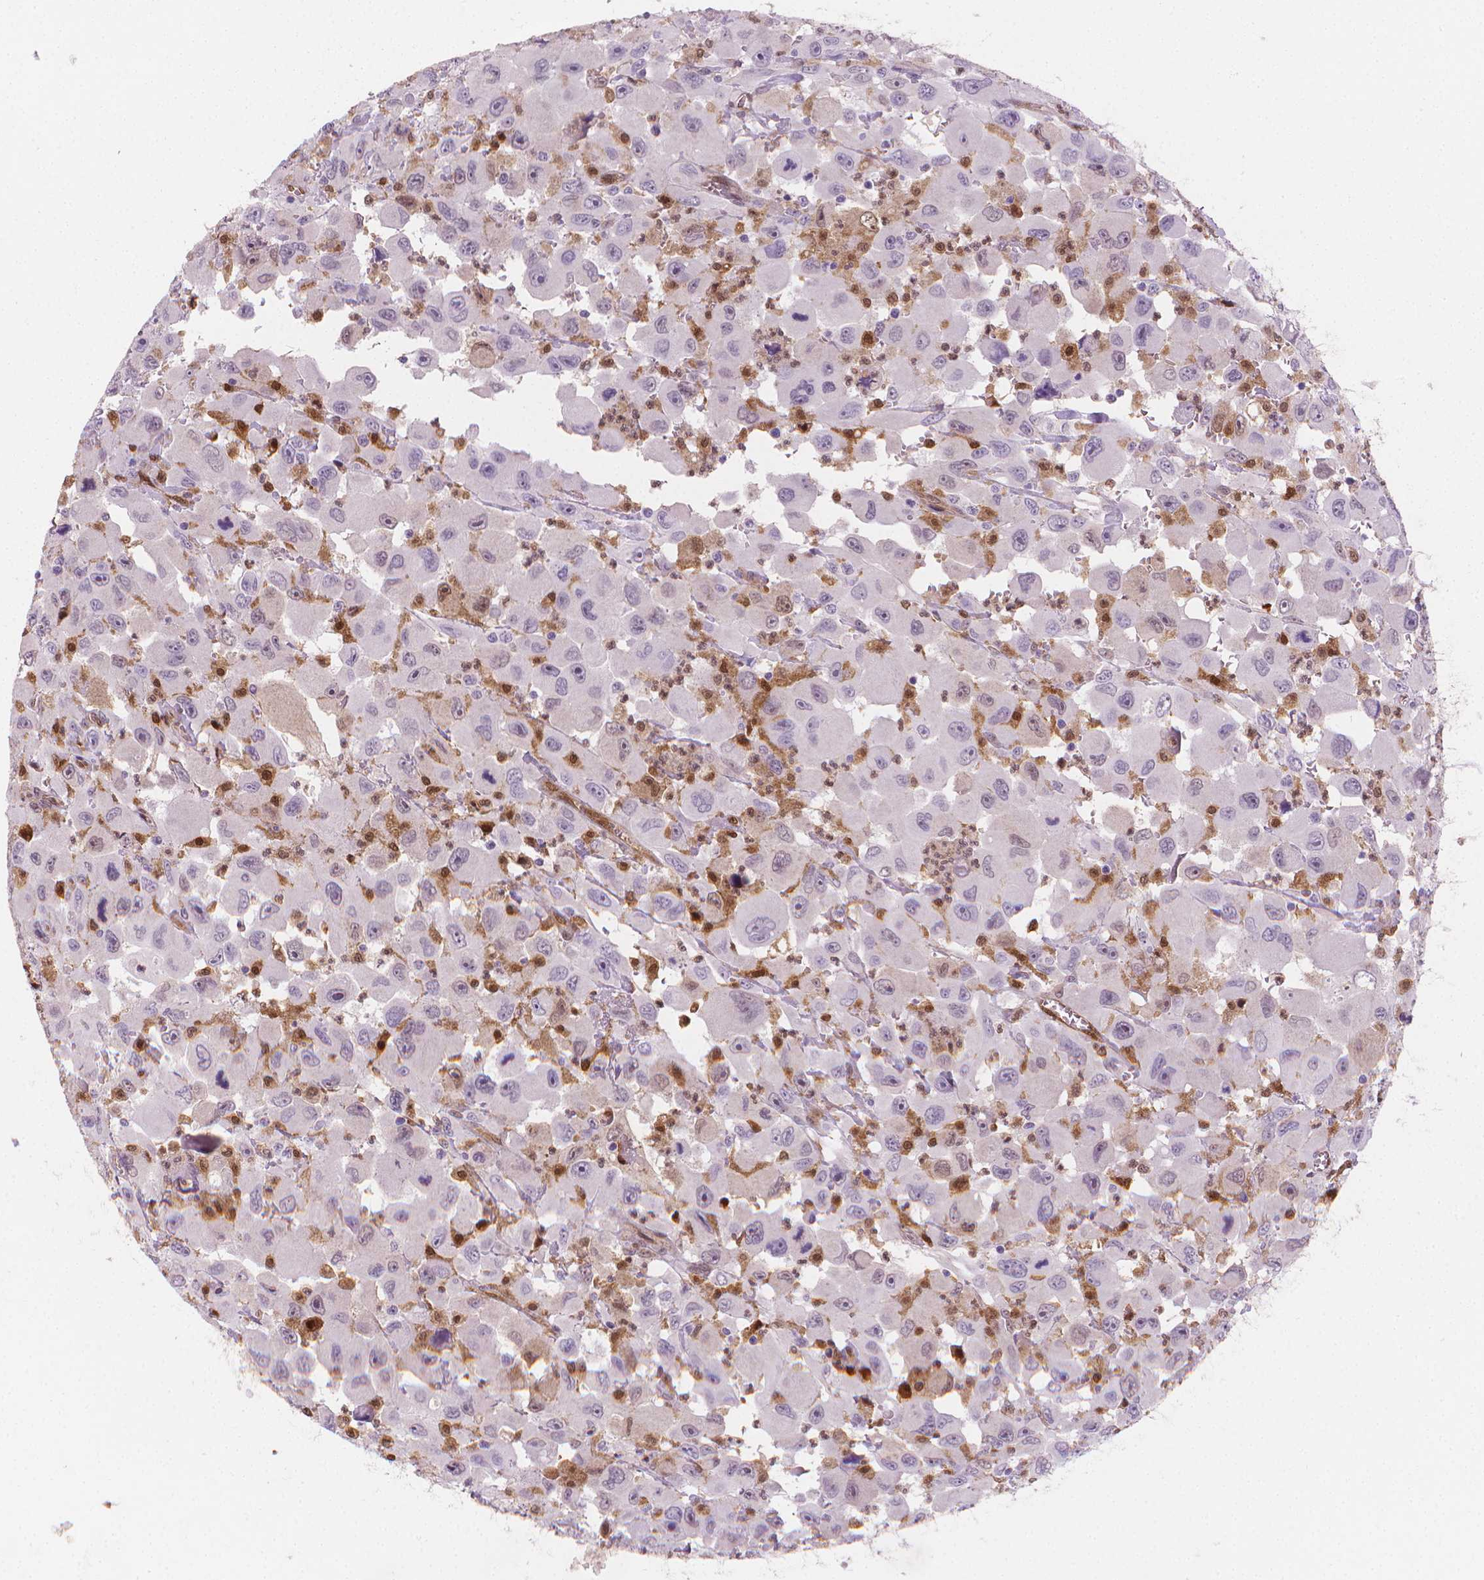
{"staining": {"intensity": "negative", "quantity": "none", "location": "none"}, "tissue": "head and neck cancer", "cell_type": "Tumor cells", "image_type": "cancer", "snomed": [{"axis": "morphology", "description": "Squamous cell carcinoma, NOS"}, {"axis": "morphology", "description": "Squamous cell carcinoma, metastatic, NOS"}, {"axis": "topography", "description": "Oral tissue"}, {"axis": "topography", "description": "Head-Neck"}], "caption": "The histopathology image shows no significant staining in tumor cells of squamous cell carcinoma (head and neck).", "gene": "TNFAIP2", "patient": {"sex": "female", "age": 85}}